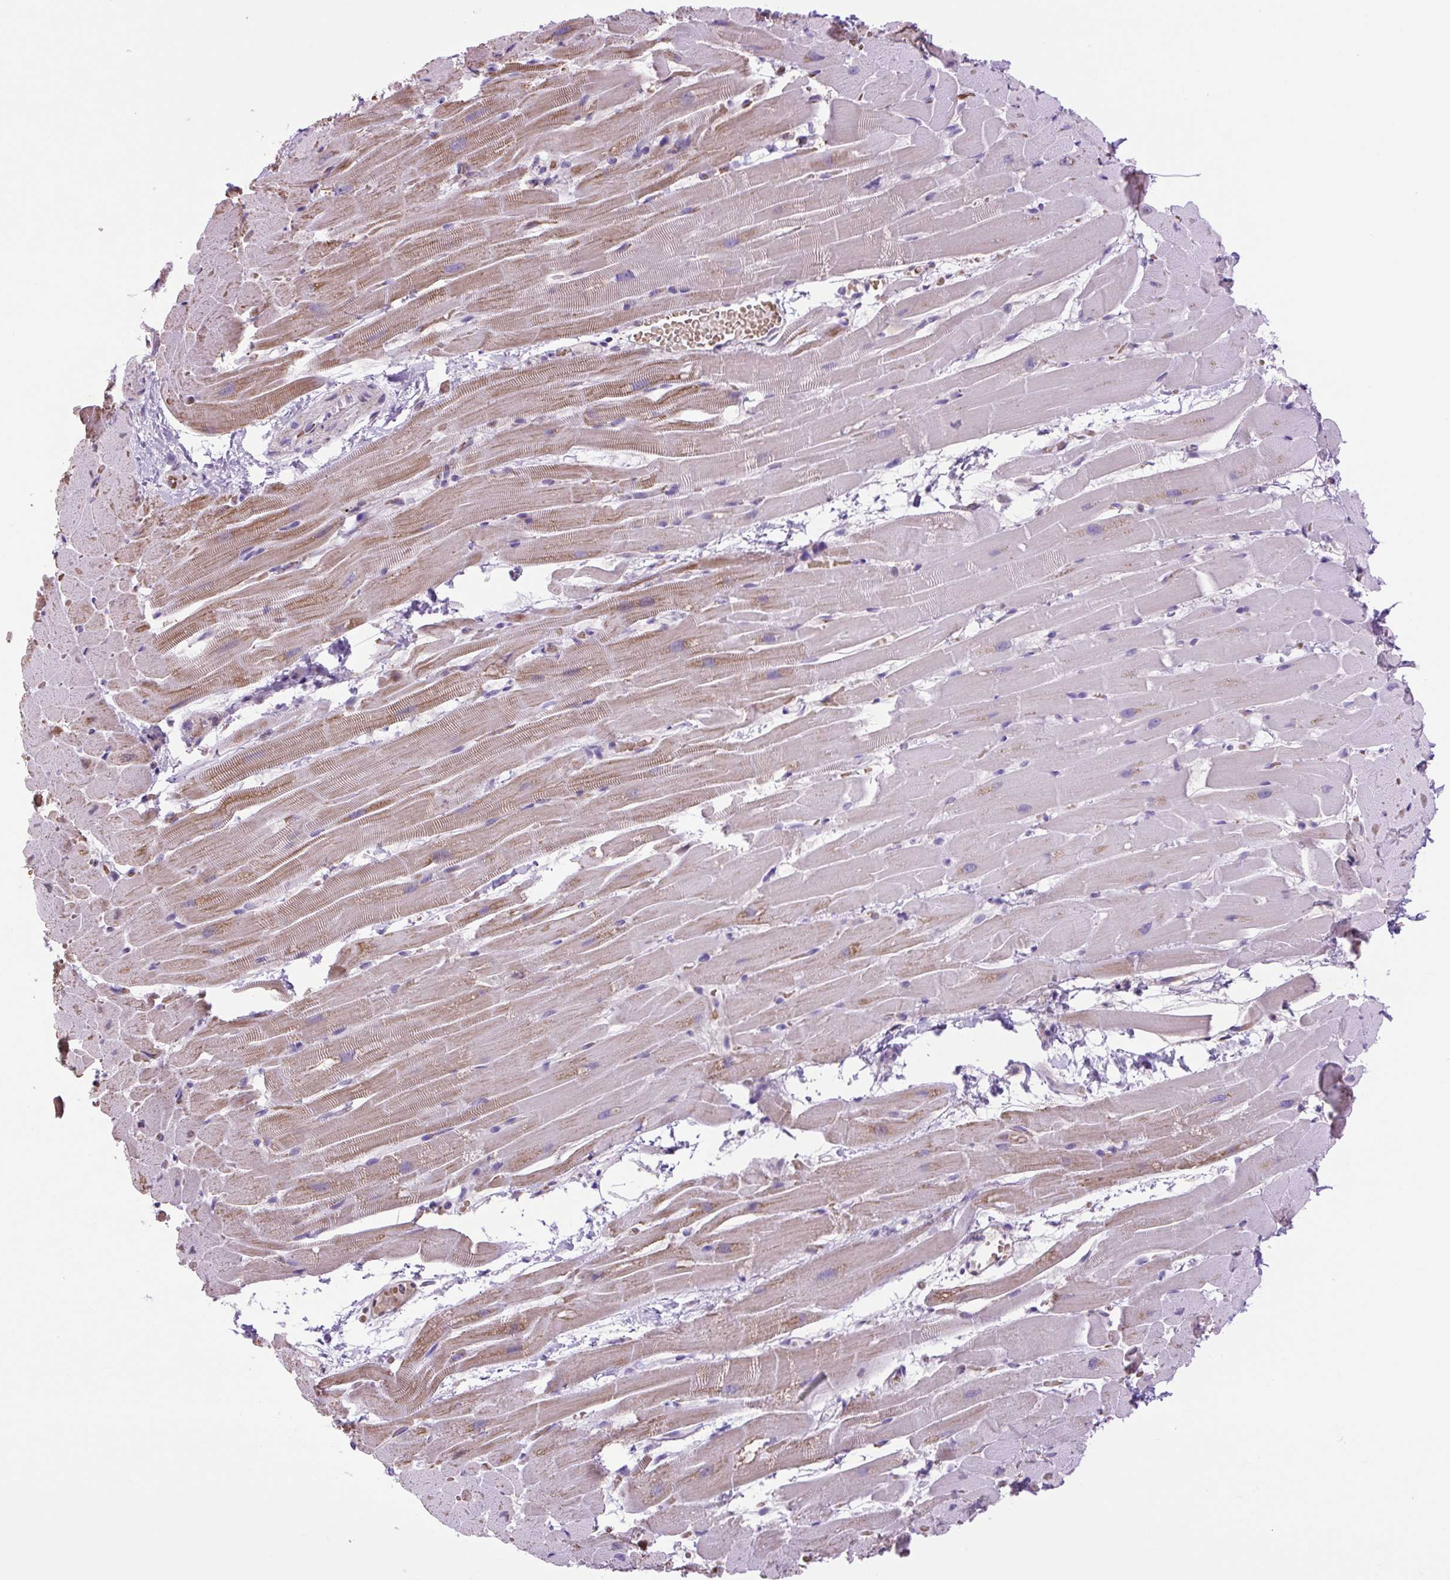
{"staining": {"intensity": "moderate", "quantity": "25%-75%", "location": "cytoplasmic/membranous"}, "tissue": "heart muscle", "cell_type": "Cardiomyocytes", "image_type": "normal", "snomed": [{"axis": "morphology", "description": "Normal tissue, NOS"}, {"axis": "topography", "description": "Heart"}], "caption": "This micrograph exhibits normal heart muscle stained with immunohistochemistry to label a protein in brown. The cytoplasmic/membranous of cardiomyocytes show moderate positivity for the protein. Nuclei are counter-stained blue.", "gene": "SCO2", "patient": {"sex": "male", "age": 37}}